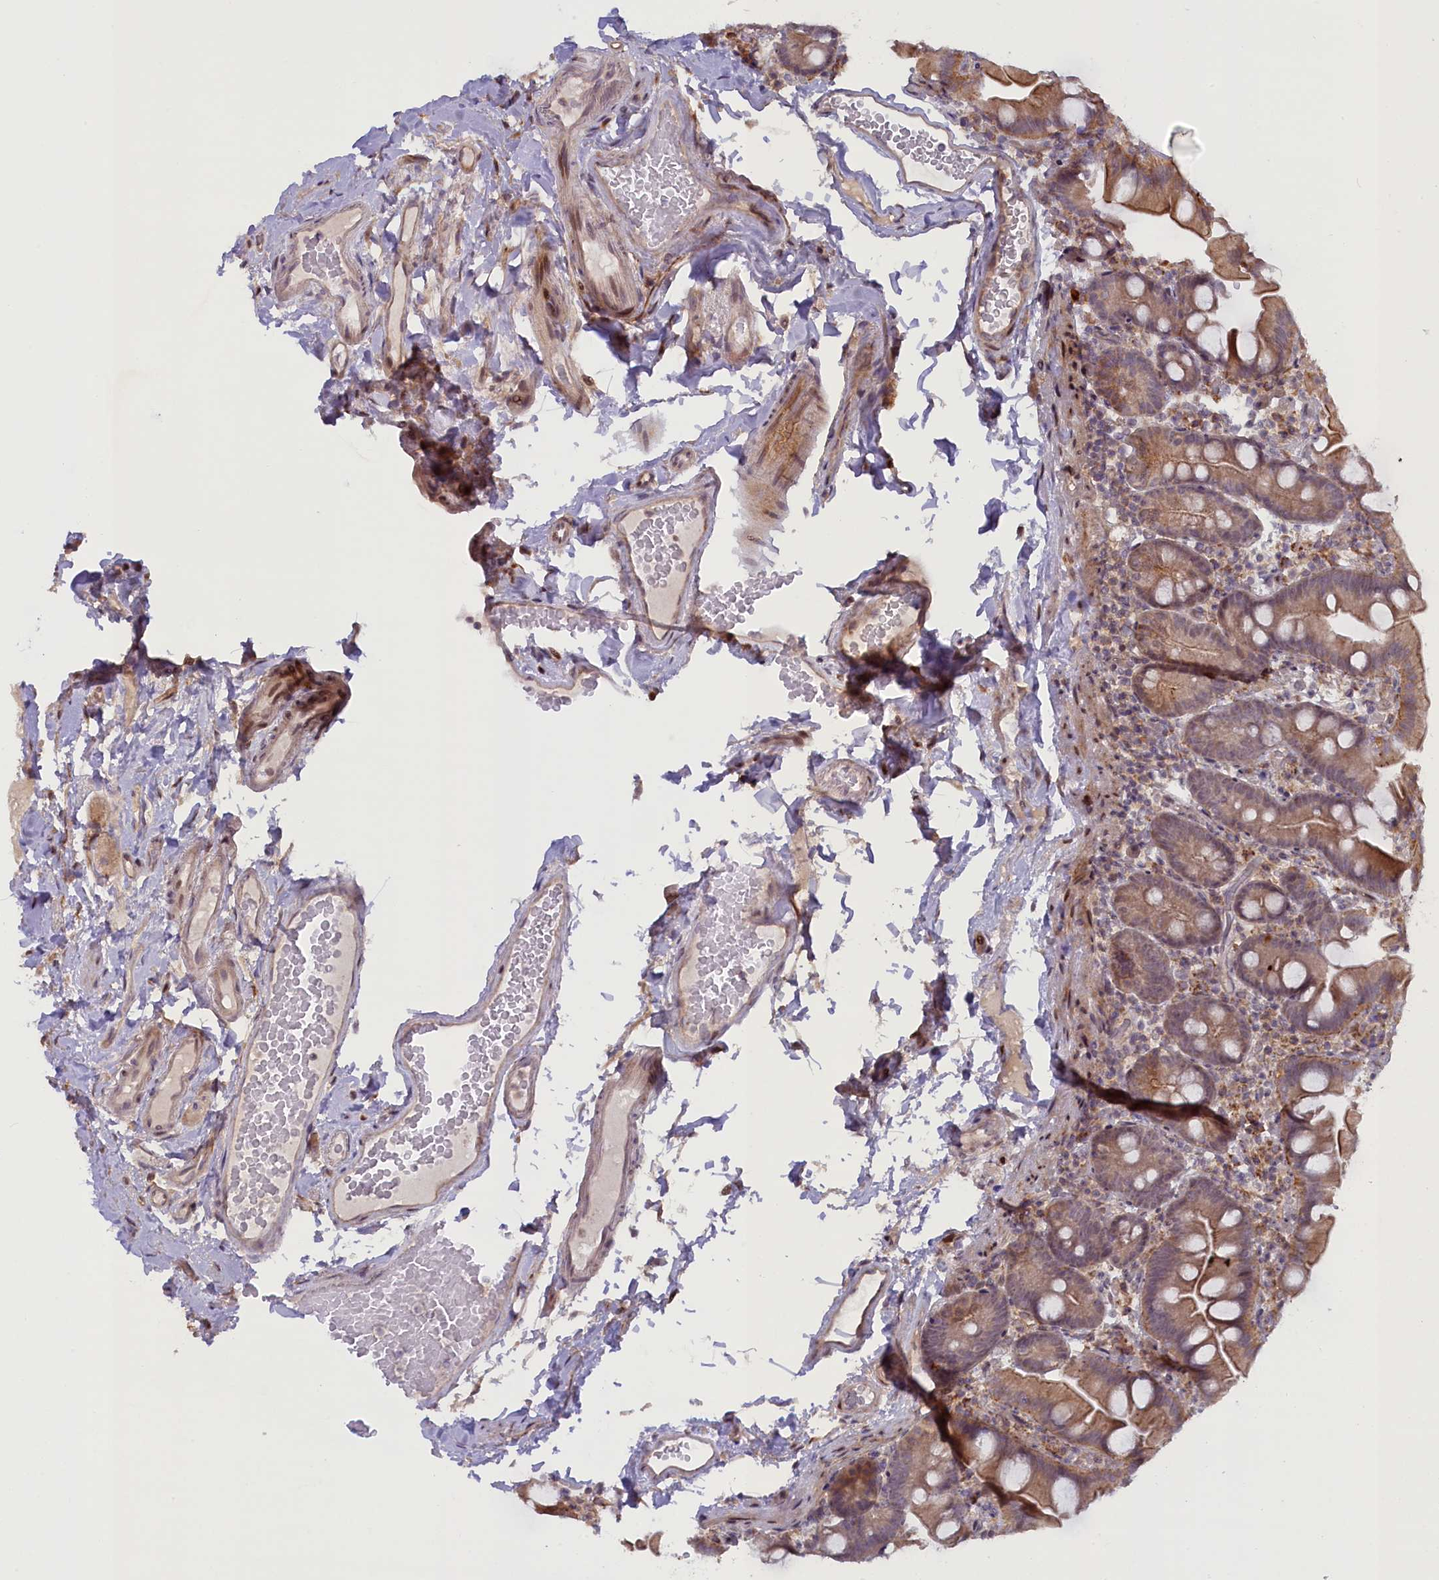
{"staining": {"intensity": "moderate", "quantity": ">75%", "location": "cytoplasmic/membranous"}, "tissue": "small intestine", "cell_type": "Glandular cells", "image_type": "normal", "snomed": [{"axis": "morphology", "description": "Normal tissue, NOS"}, {"axis": "topography", "description": "Small intestine"}], "caption": "Immunohistochemical staining of normal human small intestine exhibits medium levels of moderate cytoplasmic/membranous expression in approximately >75% of glandular cells.", "gene": "CCL23", "patient": {"sex": "female", "age": 68}}